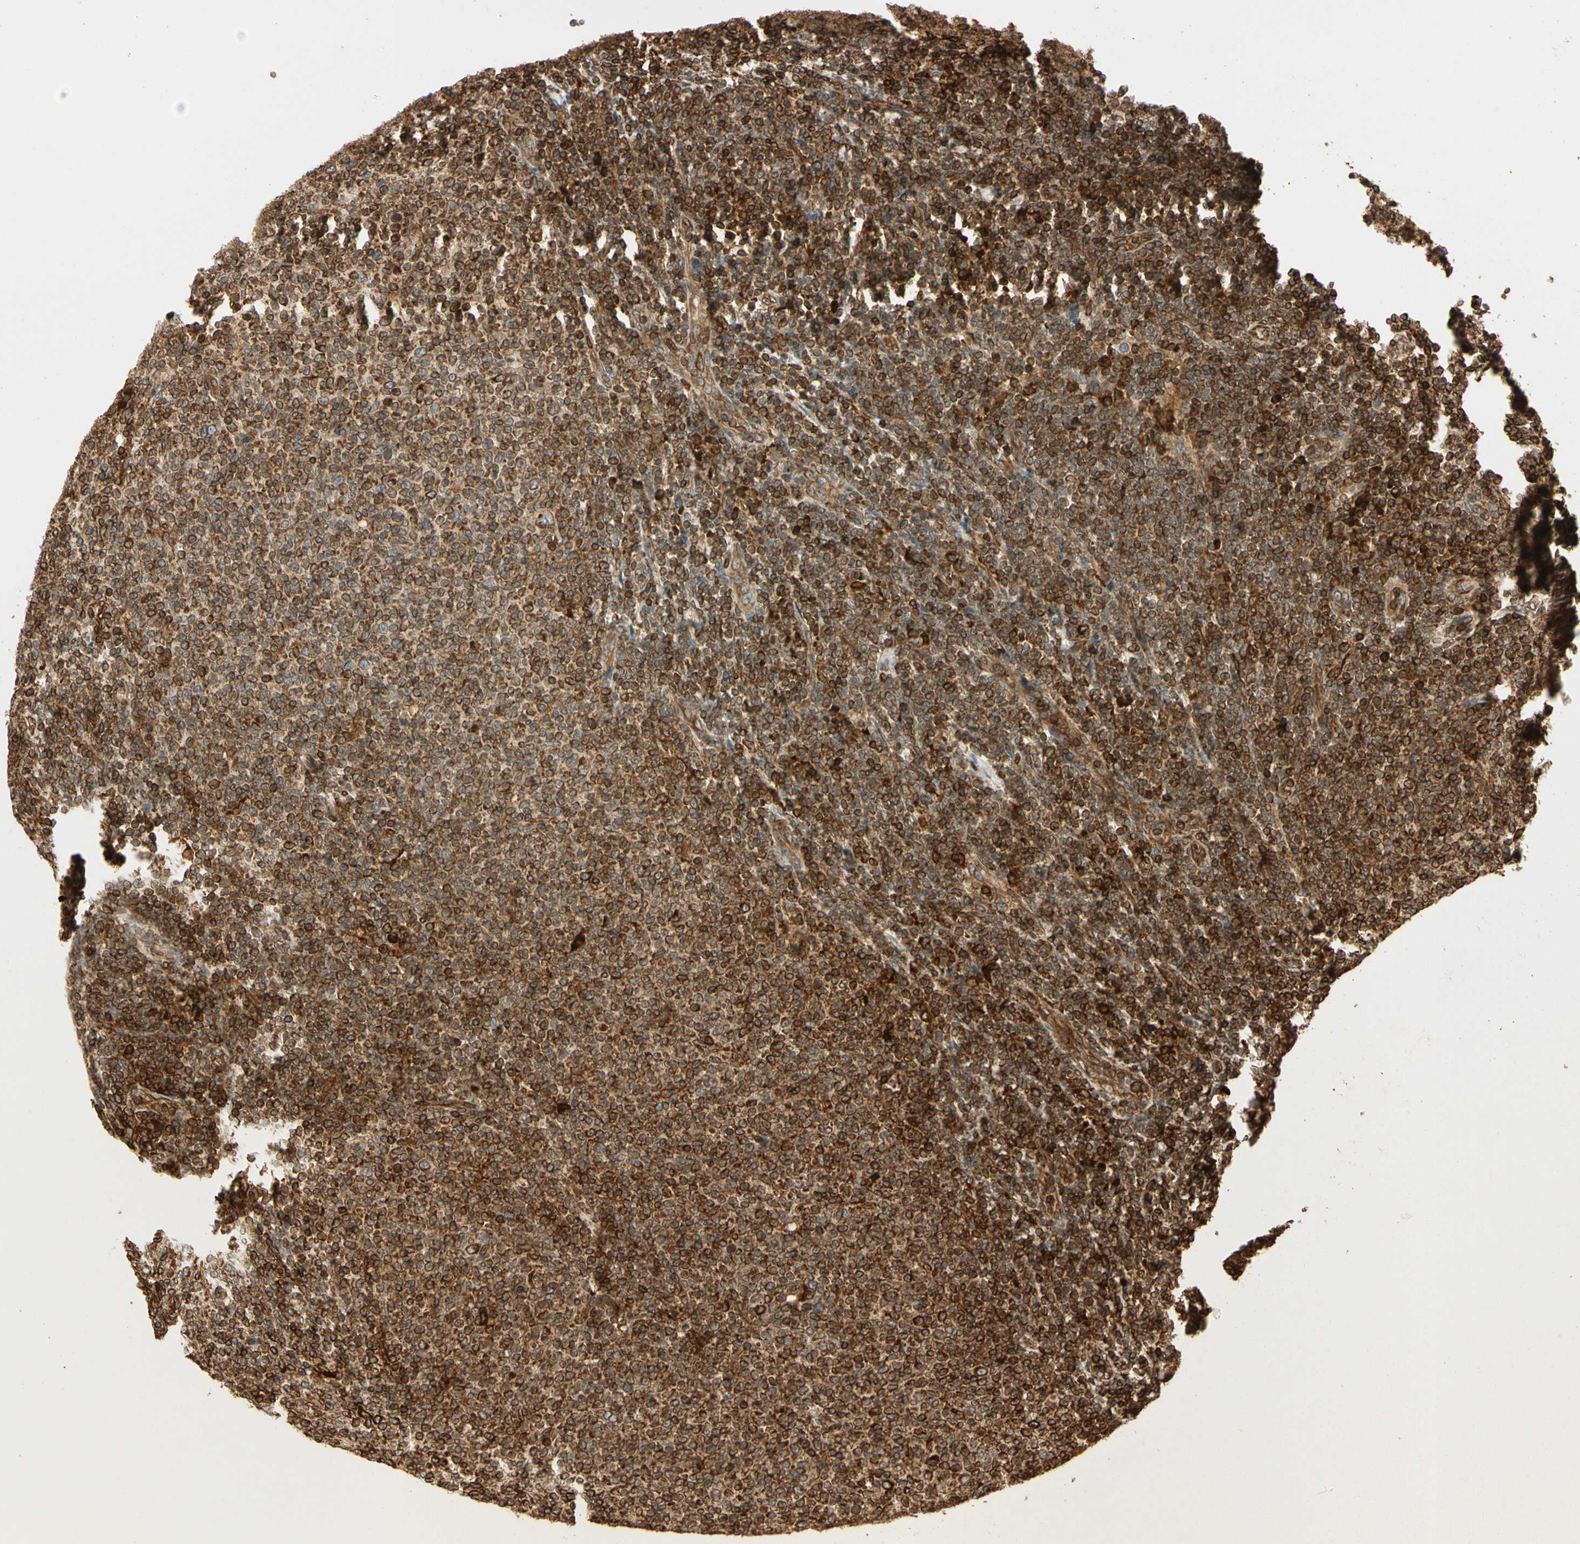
{"staining": {"intensity": "strong", "quantity": ">75%", "location": "cytoplasmic/membranous"}, "tissue": "lymphoma", "cell_type": "Tumor cells", "image_type": "cancer", "snomed": [{"axis": "morphology", "description": "Malignant lymphoma, non-Hodgkin's type, Low grade"}, {"axis": "topography", "description": "Lymph node"}], "caption": "High-power microscopy captured an immunohistochemistry photomicrograph of malignant lymphoma, non-Hodgkin's type (low-grade), revealing strong cytoplasmic/membranous positivity in approximately >75% of tumor cells.", "gene": "TAPBP", "patient": {"sex": "male", "age": 66}}